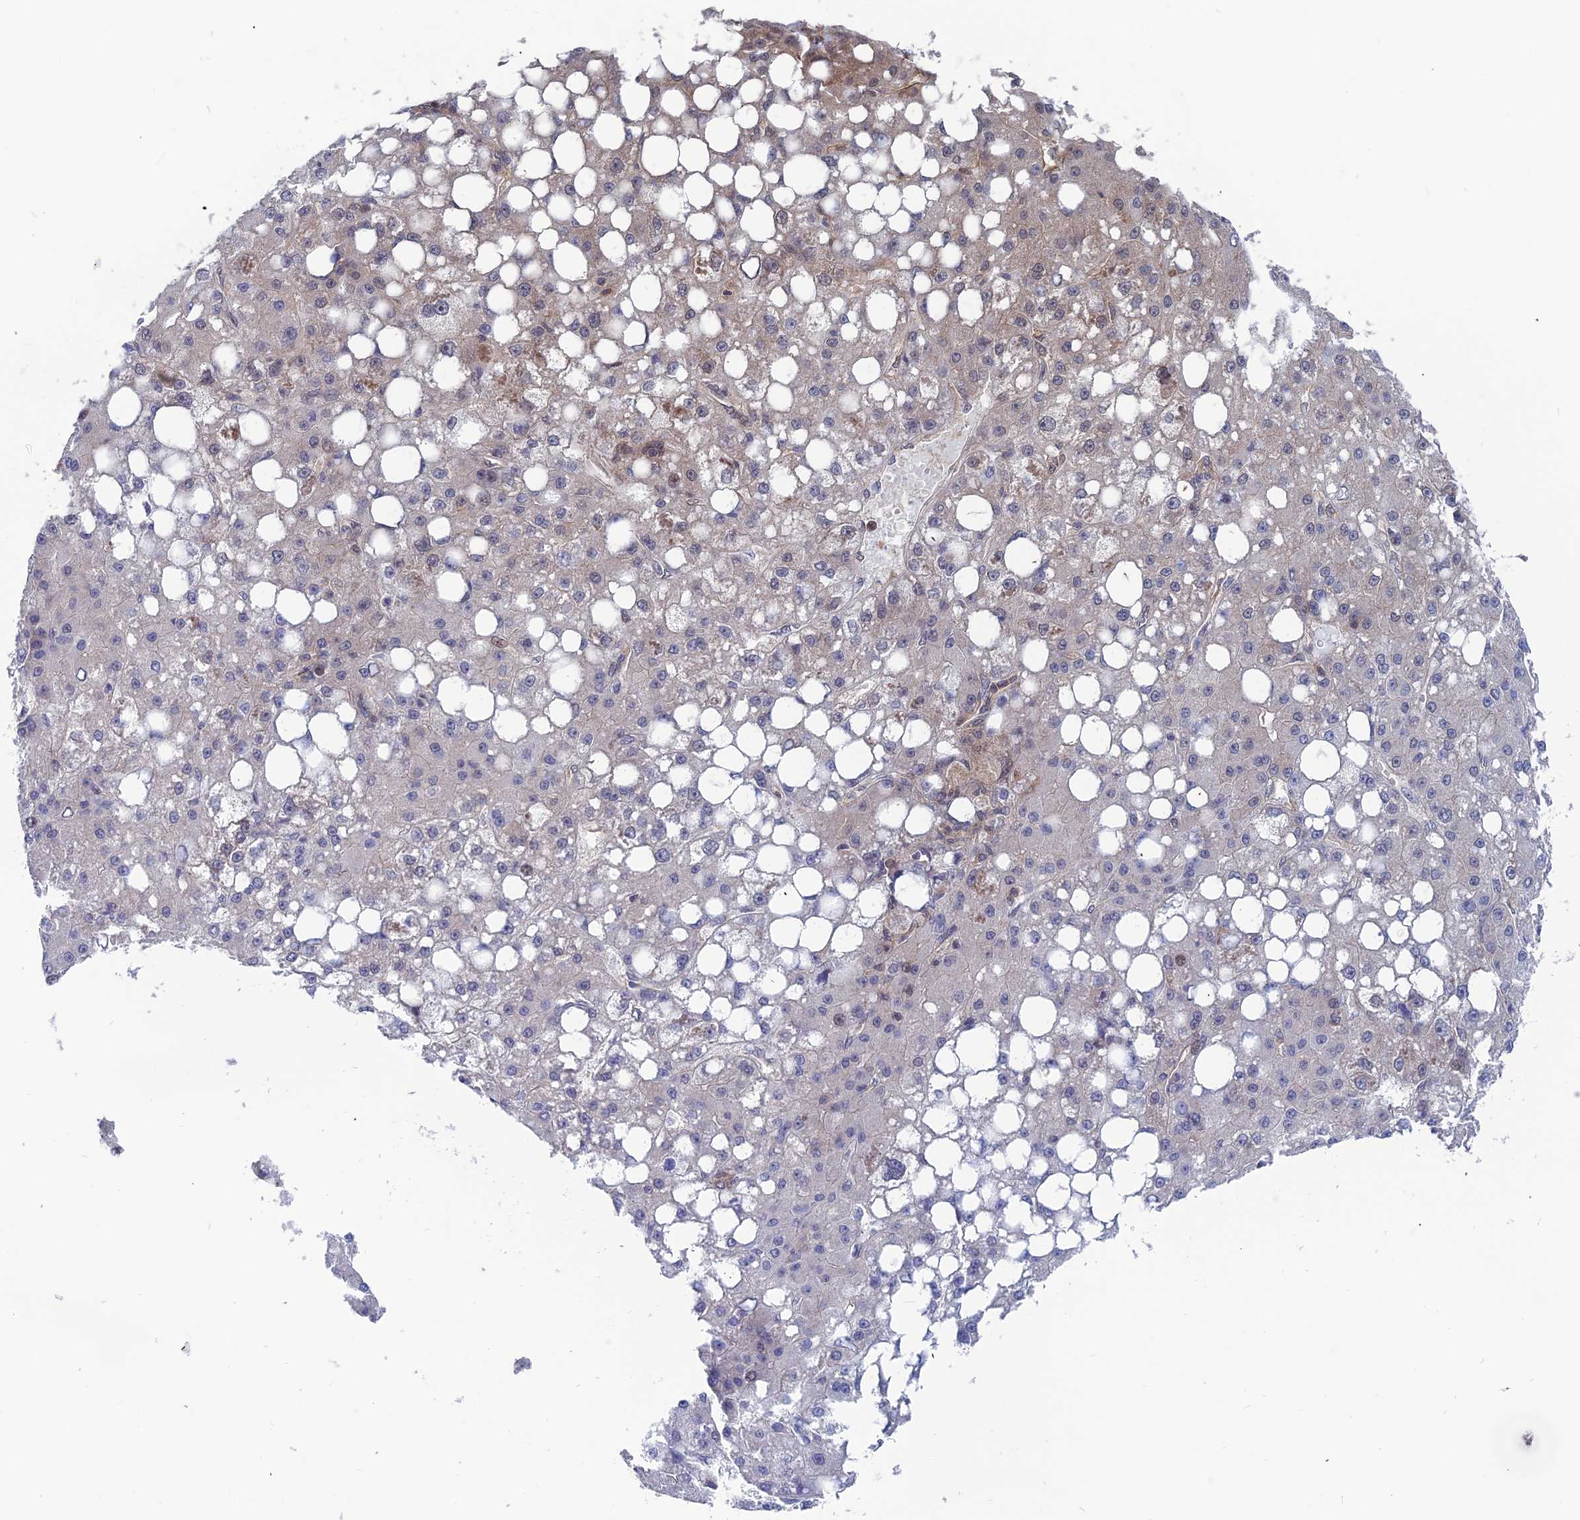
{"staining": {"intensity": "negative", "quantity": "none", "location": "none"}, "tissue": "liver cancer", "cell_type": "Tumor cells", "image_type": "cancer", "snomed": [{"axis": "morphology", "description": "Carcinoma, Hepatocellular, NOS"}, {"axis": "topography", "description": "Liver"}], "caption": "There is no significant staining in tumor cells of liver hepatocellular carcinoma.", "gene": "IGBP1", "patient": {"sex": "male", "age": 67}}